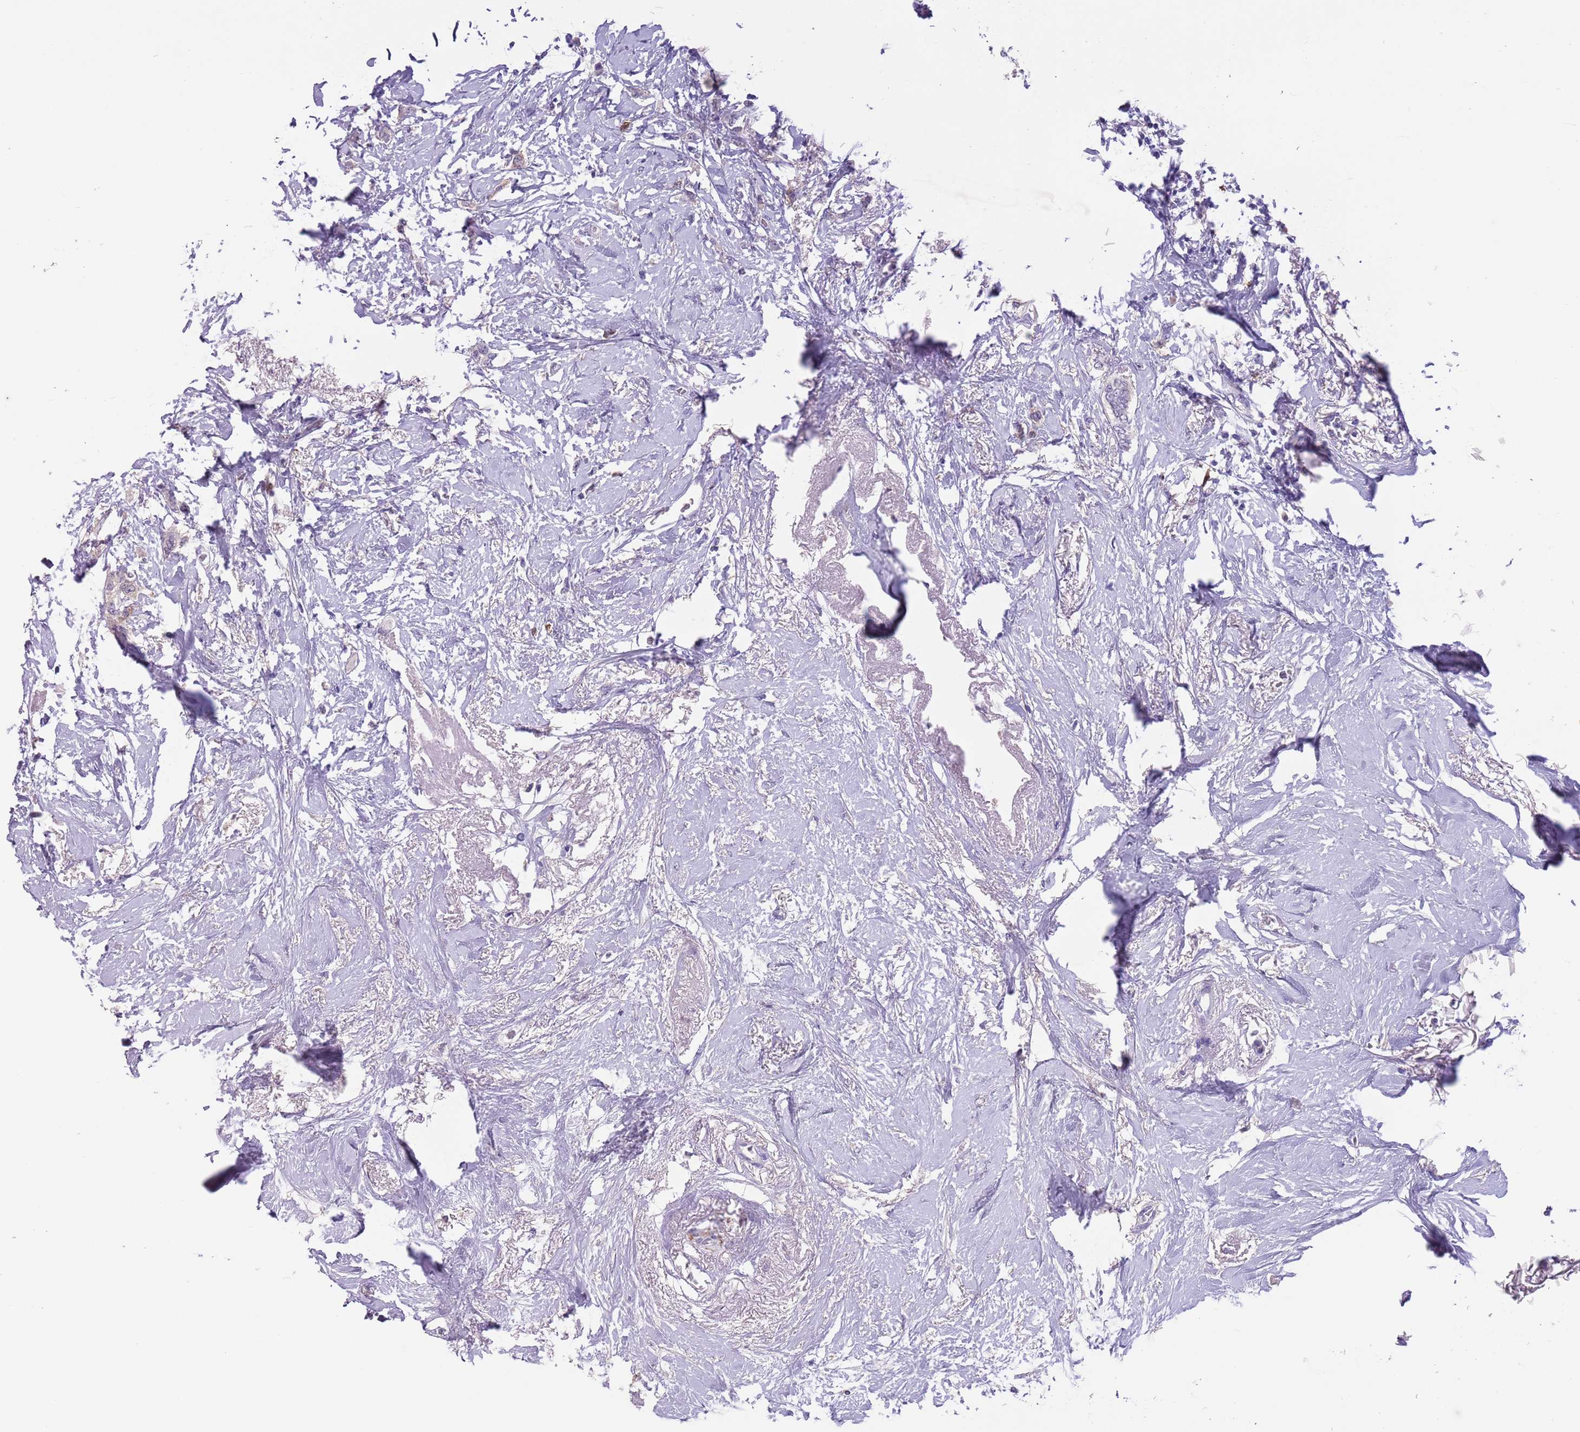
{"staining": {"intensity": "weak", "quantity": "<25%", "location": "cytoplasmic/membranous"}, "tissue": "breast cancer", "cell_type": "Tumor cells", "image_type": "cancer", "snomed": [{"axis": "morphology", "description": "Duct carcinoma"}, {"axis": "topography", "description": "Breast"}], "caption": "Breast cancer stained for a protein using immunohistochemistry (IHC) exhibits no staining tumor cells.", "gene": "PFKFB2", "patient": {"sex": "female", "age": 72}}